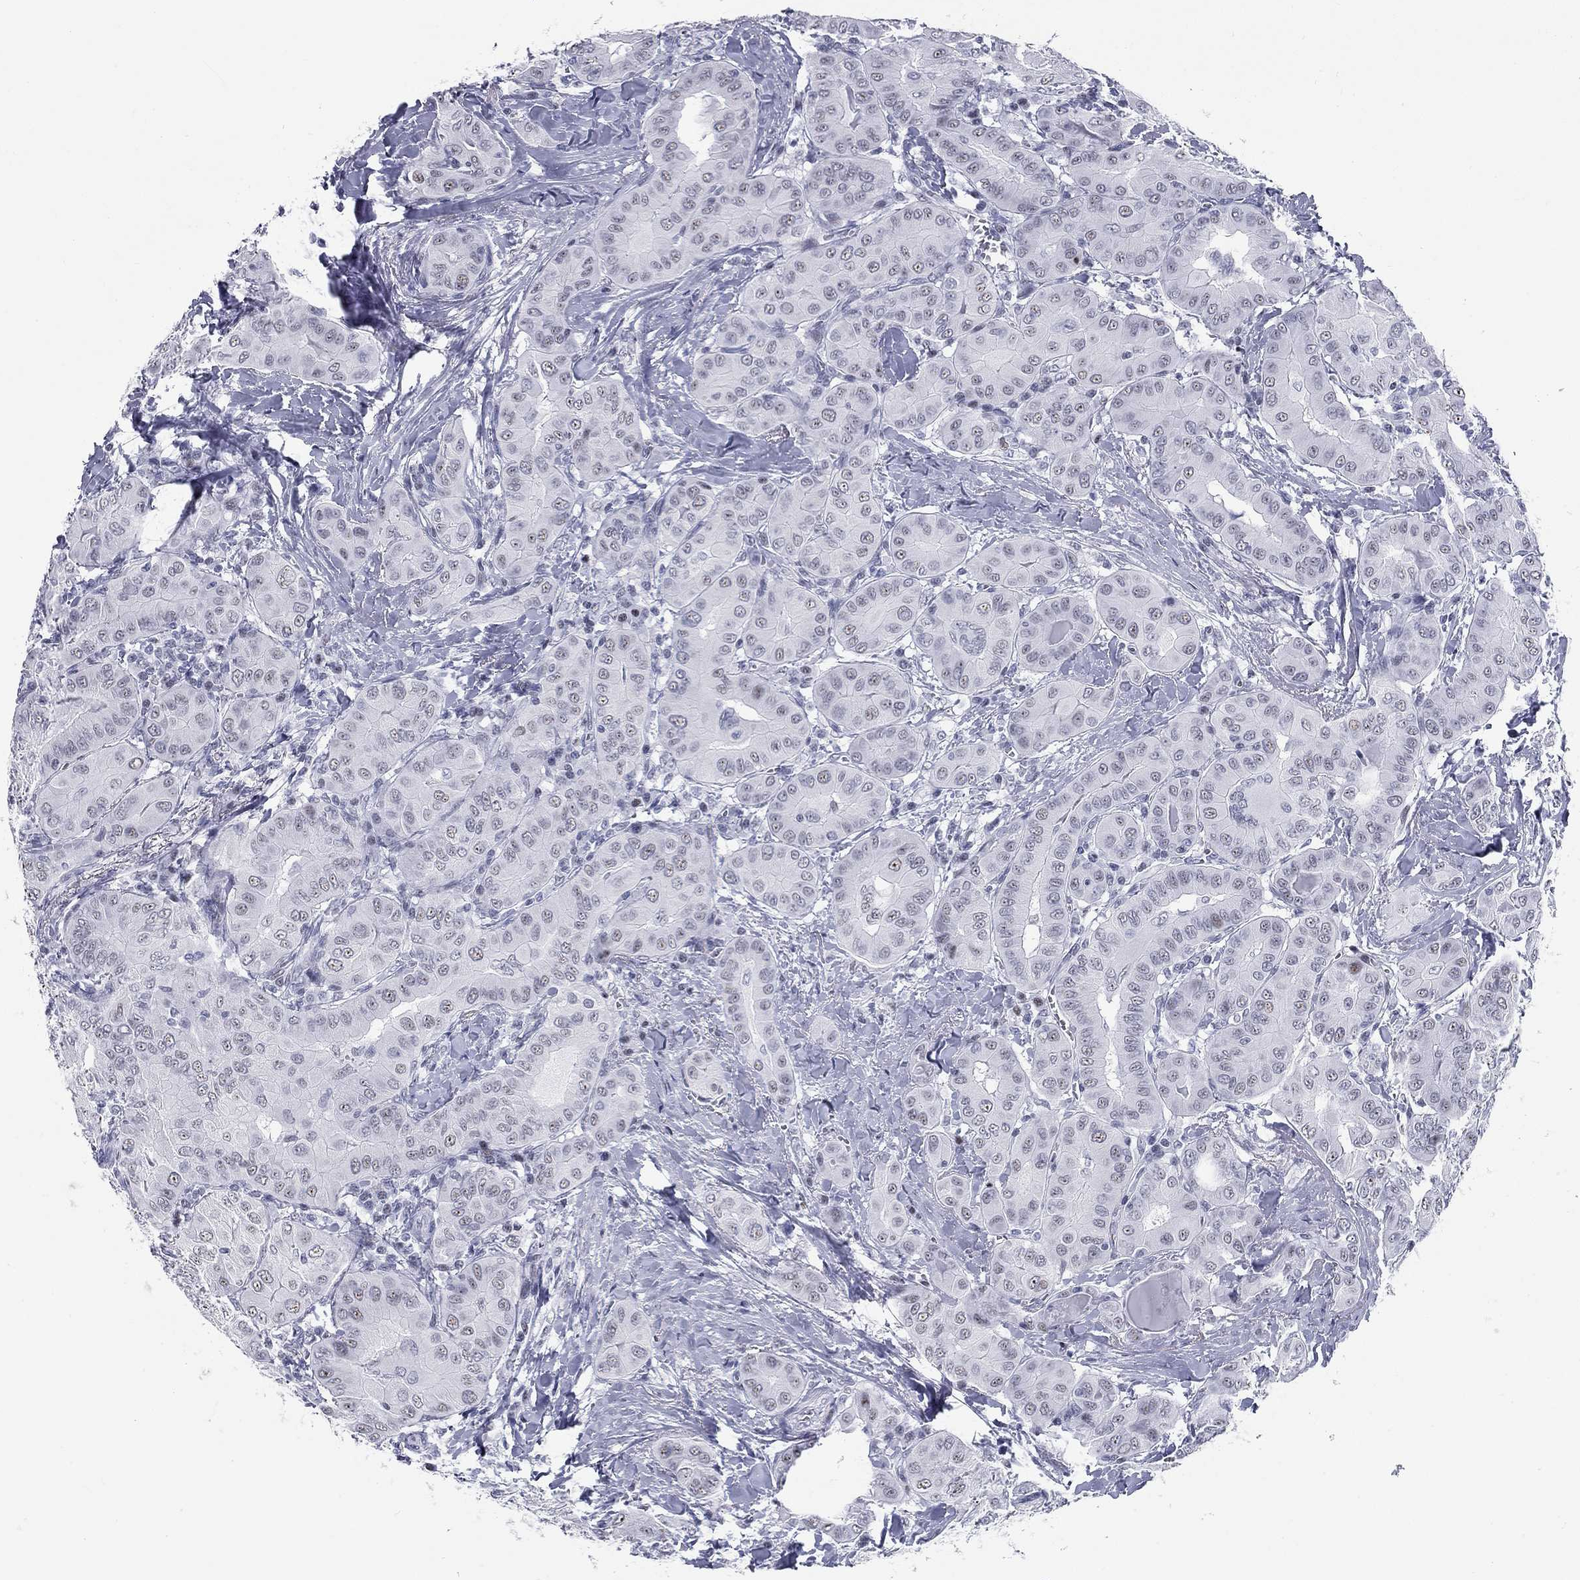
{"staining": {"intensity": "weak", "quantity": "<25%", "location": "nuclear"}, "tissue": "thyroid cancer", "cell_type": "Tumor cells", "image_type": "cancer", "snomed": [{"axis": "morphology", "description": "Papillary adenocarcinoma, NOS"}, {"axis": "topography", "description": "Thyroid gland"}], "caption": "Thyroid papillary adenocarcinoma was stained to show a protein in brown. There is no significant positivity in tumor cells.", "gene": "ASF1B", "patient": {"sex": "female", "age": 37}}